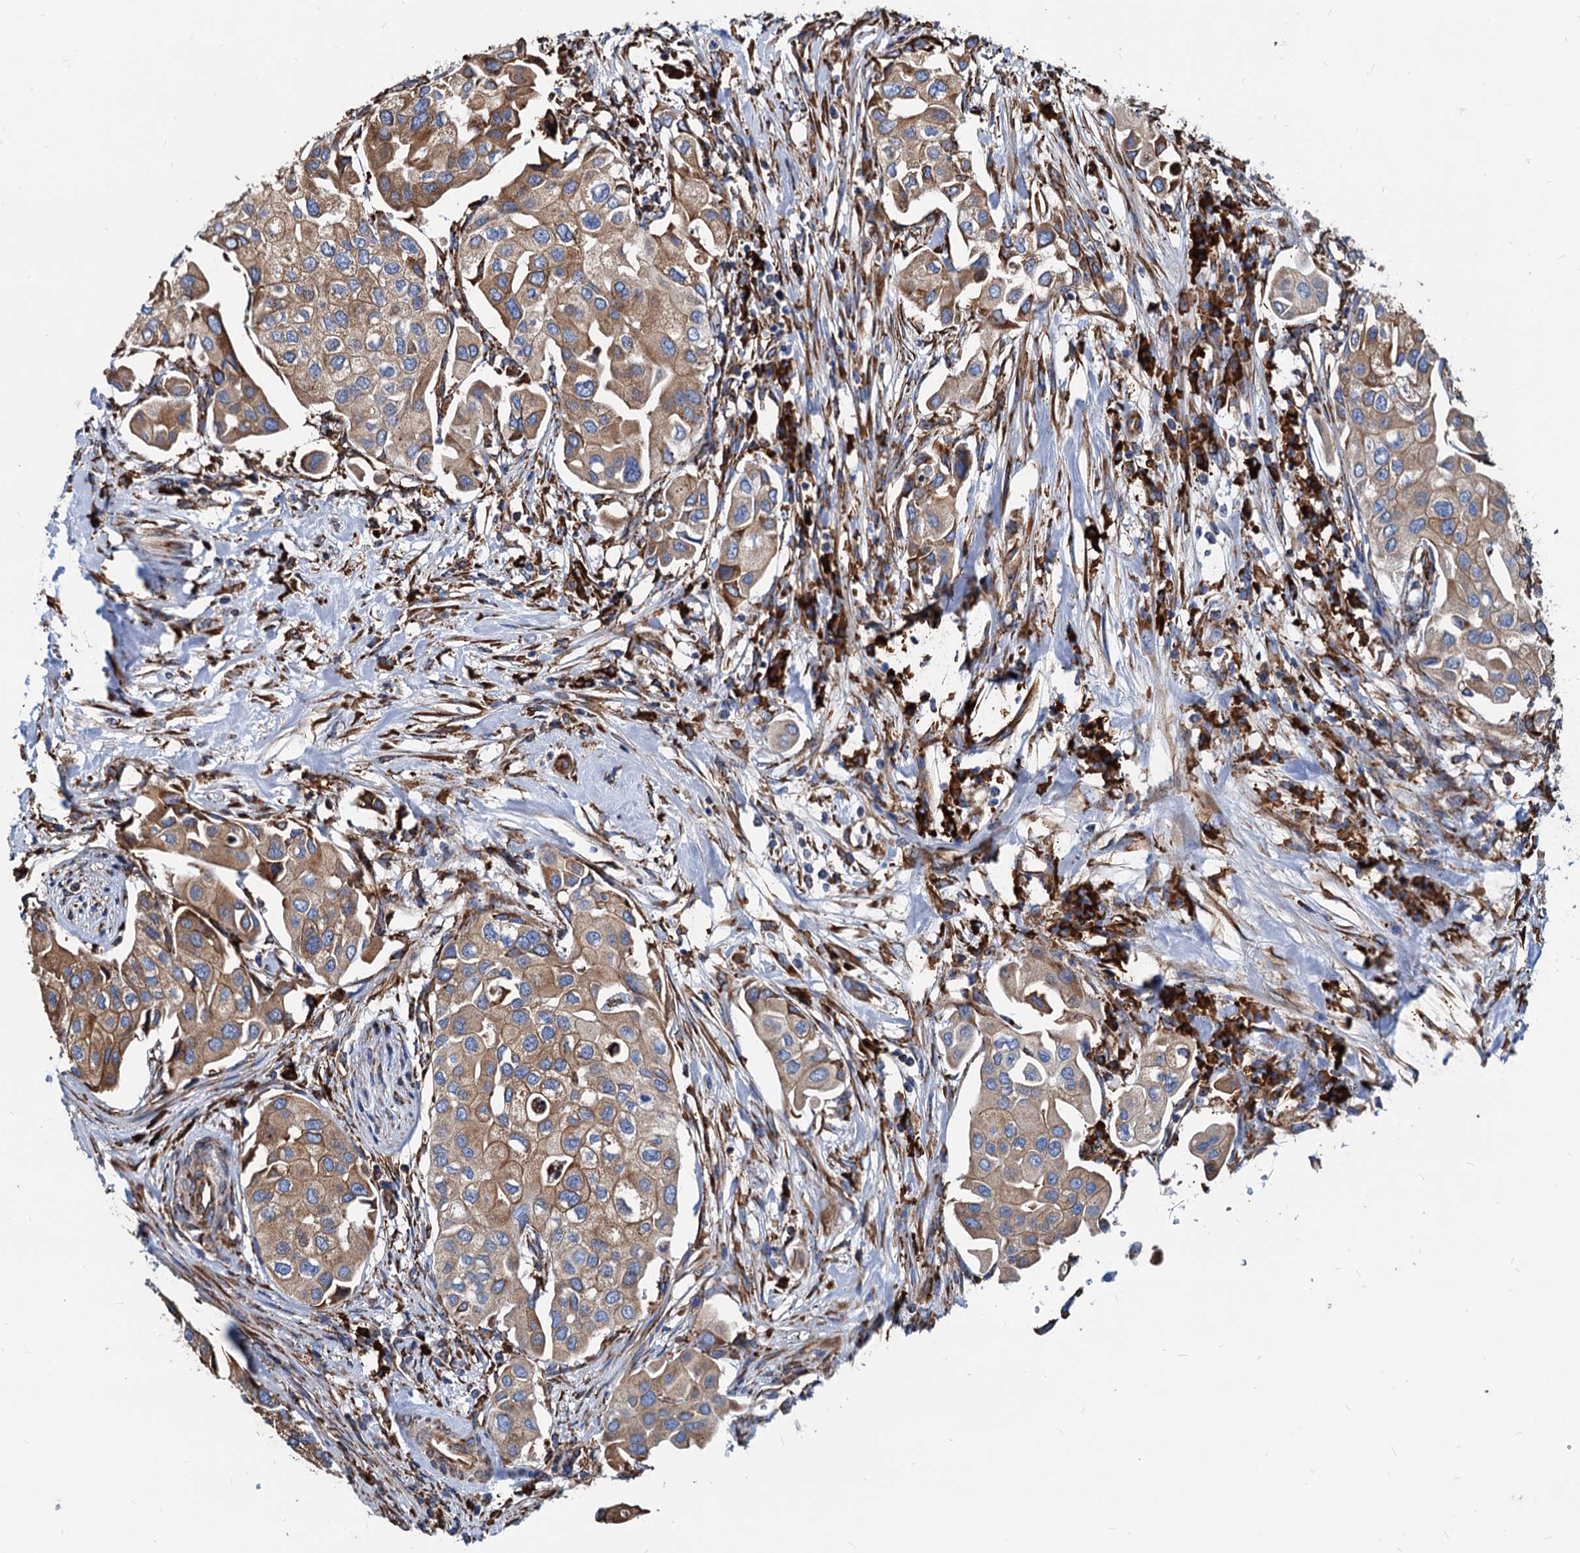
{"staining": {"intensity": "moderate", "quantity": ">75%", "location": "cytoplasmic/membranous"}, "tissue": "urothelial cancer", "cell_type": "Tumor cells", "image_type": "cancer", "snomed": [{"axis": "morphology", "description": "Urothelial carcinoma, High grade"}, {"axis": "topography", "description": "Urinary bladder"}], "caption": "The immunohistochemical stain labels moderate cytoplasmic/membranous staining in tumor cells of urothelial cancer tissue.", "gene": "HSPA5", "patient": {"sex": "male", "age": 64}}